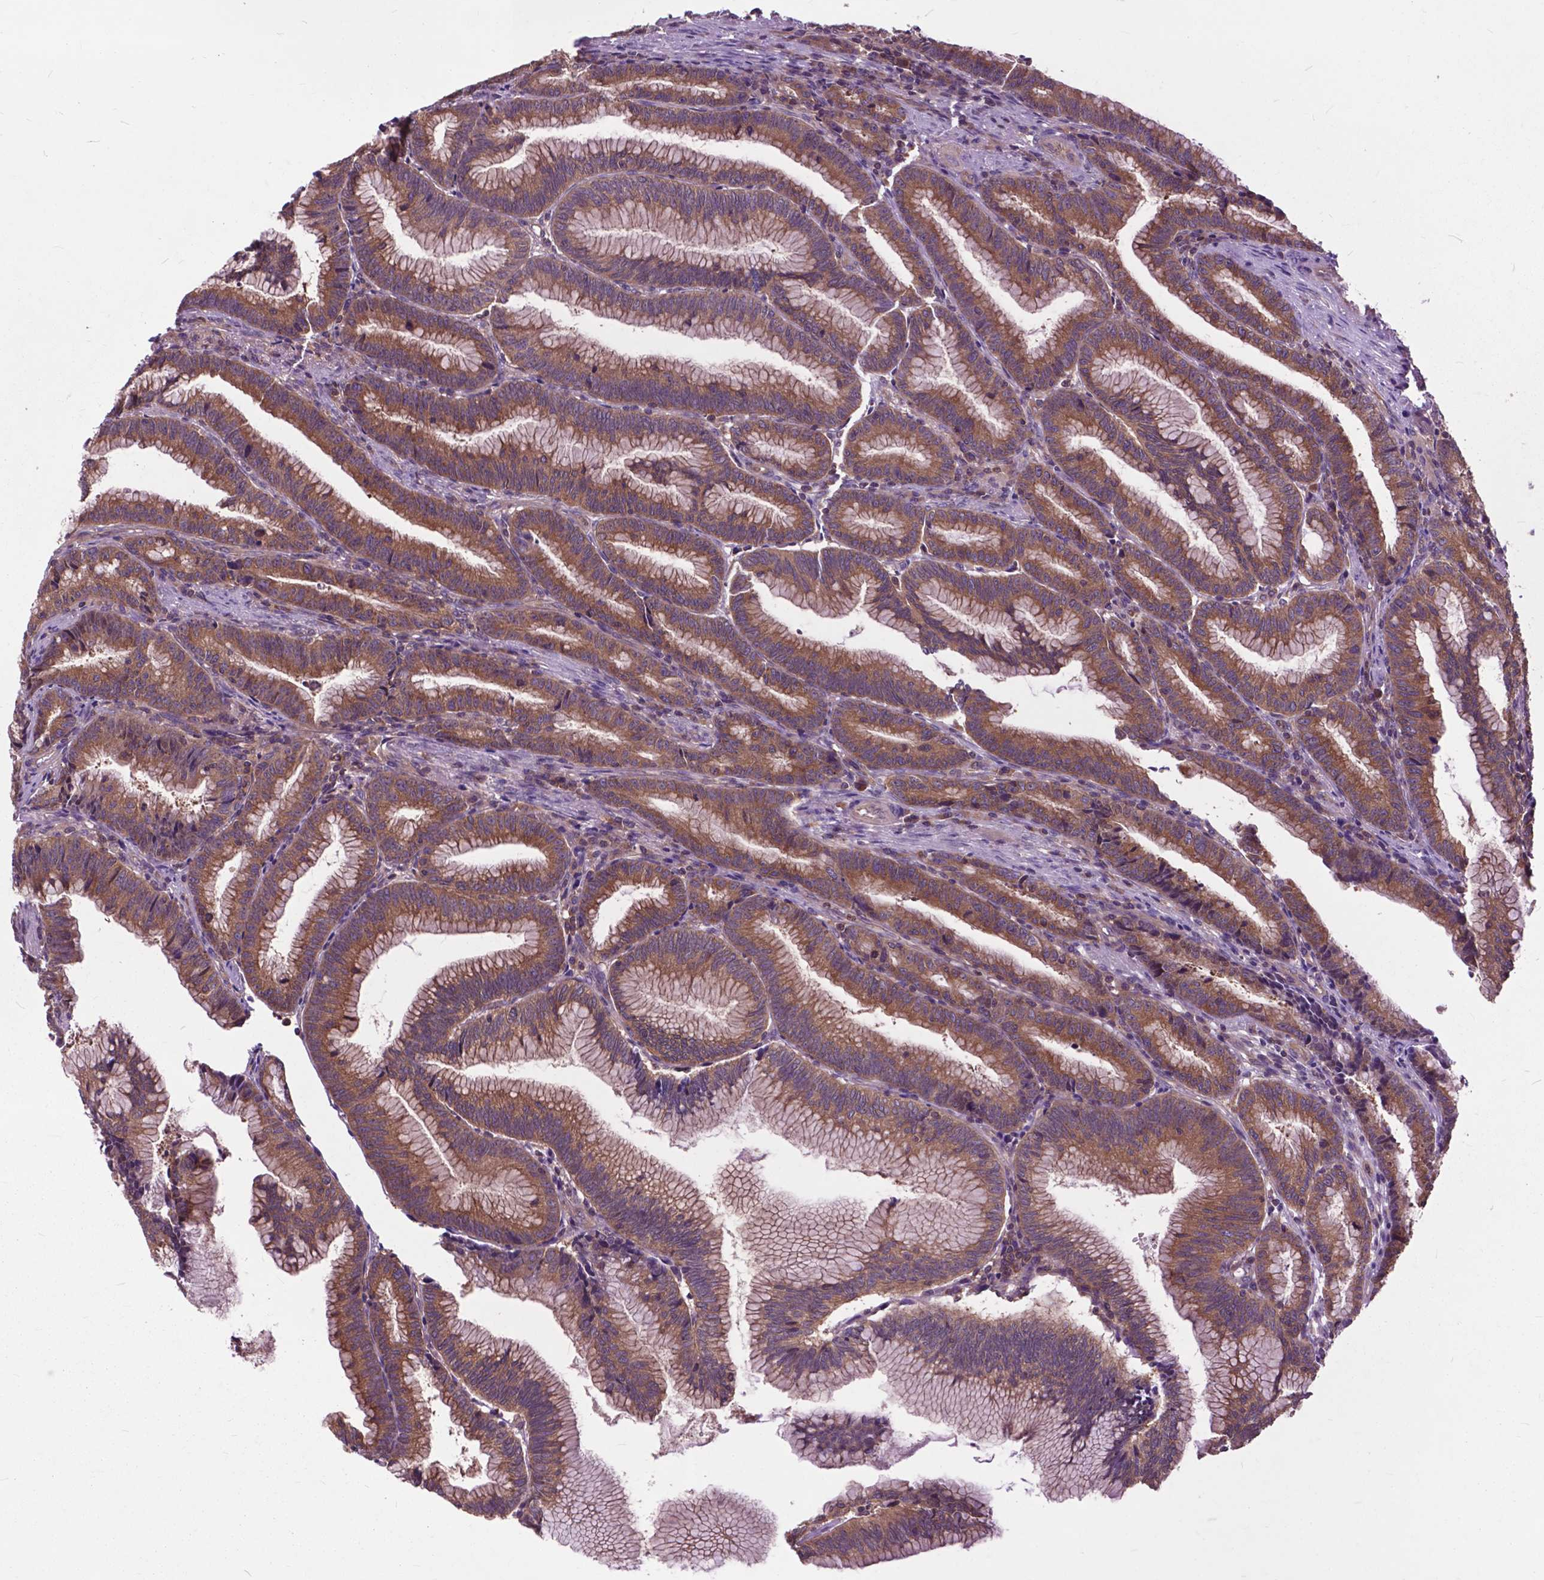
{"staining": {"intensity": "moderate", "quantity": ">75%", "location": "cytoplasmic/membranous"}, "tissue": "colorectal cancer", "cell_type": "Tumor cells", "image_type": "cancer", "snomed": [{"axis": "morphology", "description": "Adenocarcinoma, NOS"}, {"axis": "topography", "description": "Colon"}], "caption": "Immunohistochemistry (IHC) (DAB) staining of human colorectal adenocarcinoma reveals moderate cytoplasmic/membranous protein expression in approximately >75% of tumor cells. (brown staining indicates protein expression, while blue staining denotes nuclei).", "gene": "ARAF", "patient": {"sex": "female", "age": 78}}